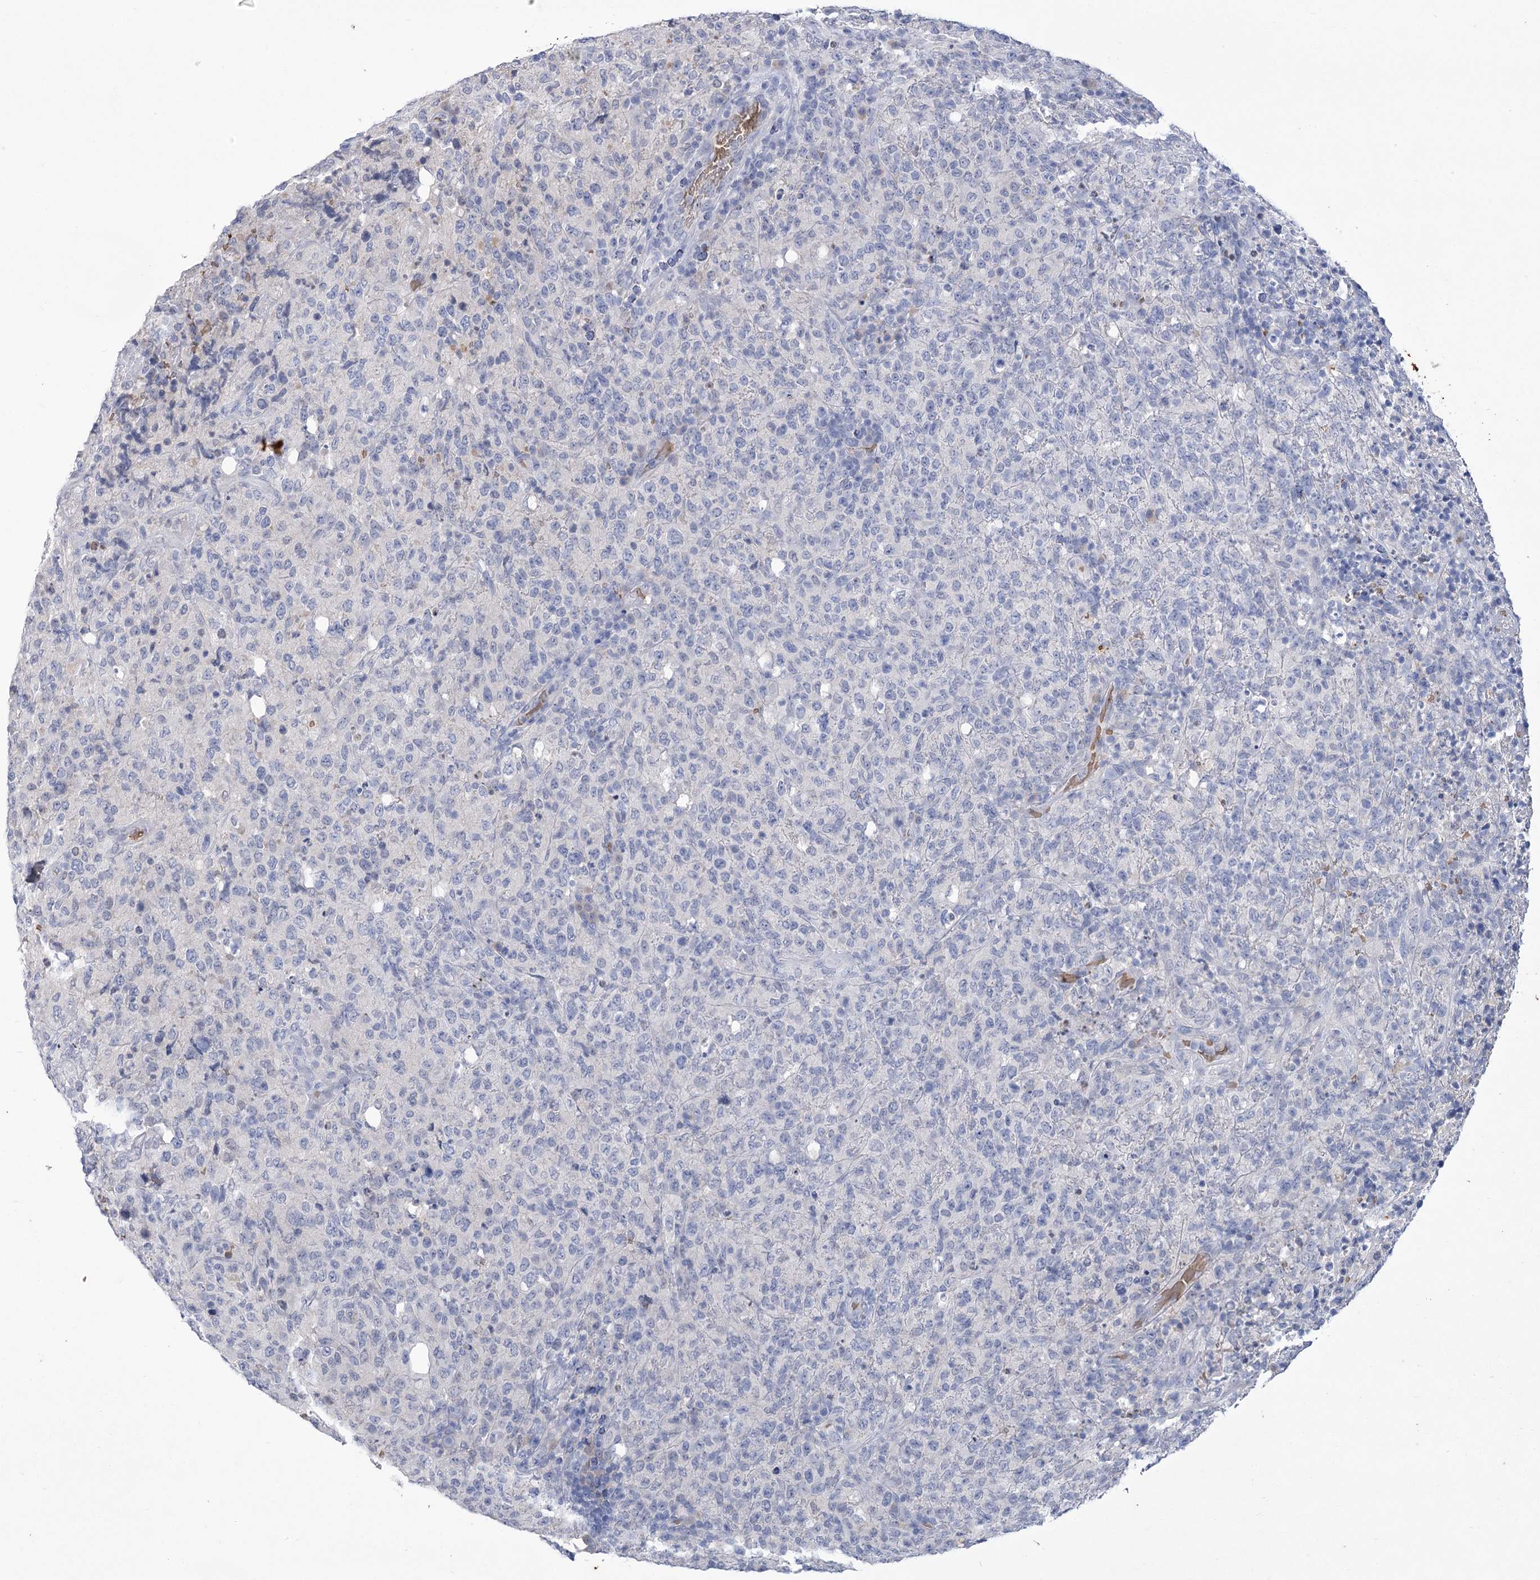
{"staining": {"intensity": "negative", "quantity": "none", "location": "none"}, "tissue": "lymphoma", "cell_type": "Tumor cells", "image_type": "cancer", "snomed": [{"axis": "morphology", "description": "Malignant lymphoma, non-Hodgkin's type, High grade"}, {"axis": "topography", "description": "Tonsil"}], "caption": "Protein analysis of high-grade malignant lymphoma, non-Hodgkin's type reveals no significant staining in tumor cells.", "gene": "HBA1", "patient": {"sex": "female", "age": 36}}